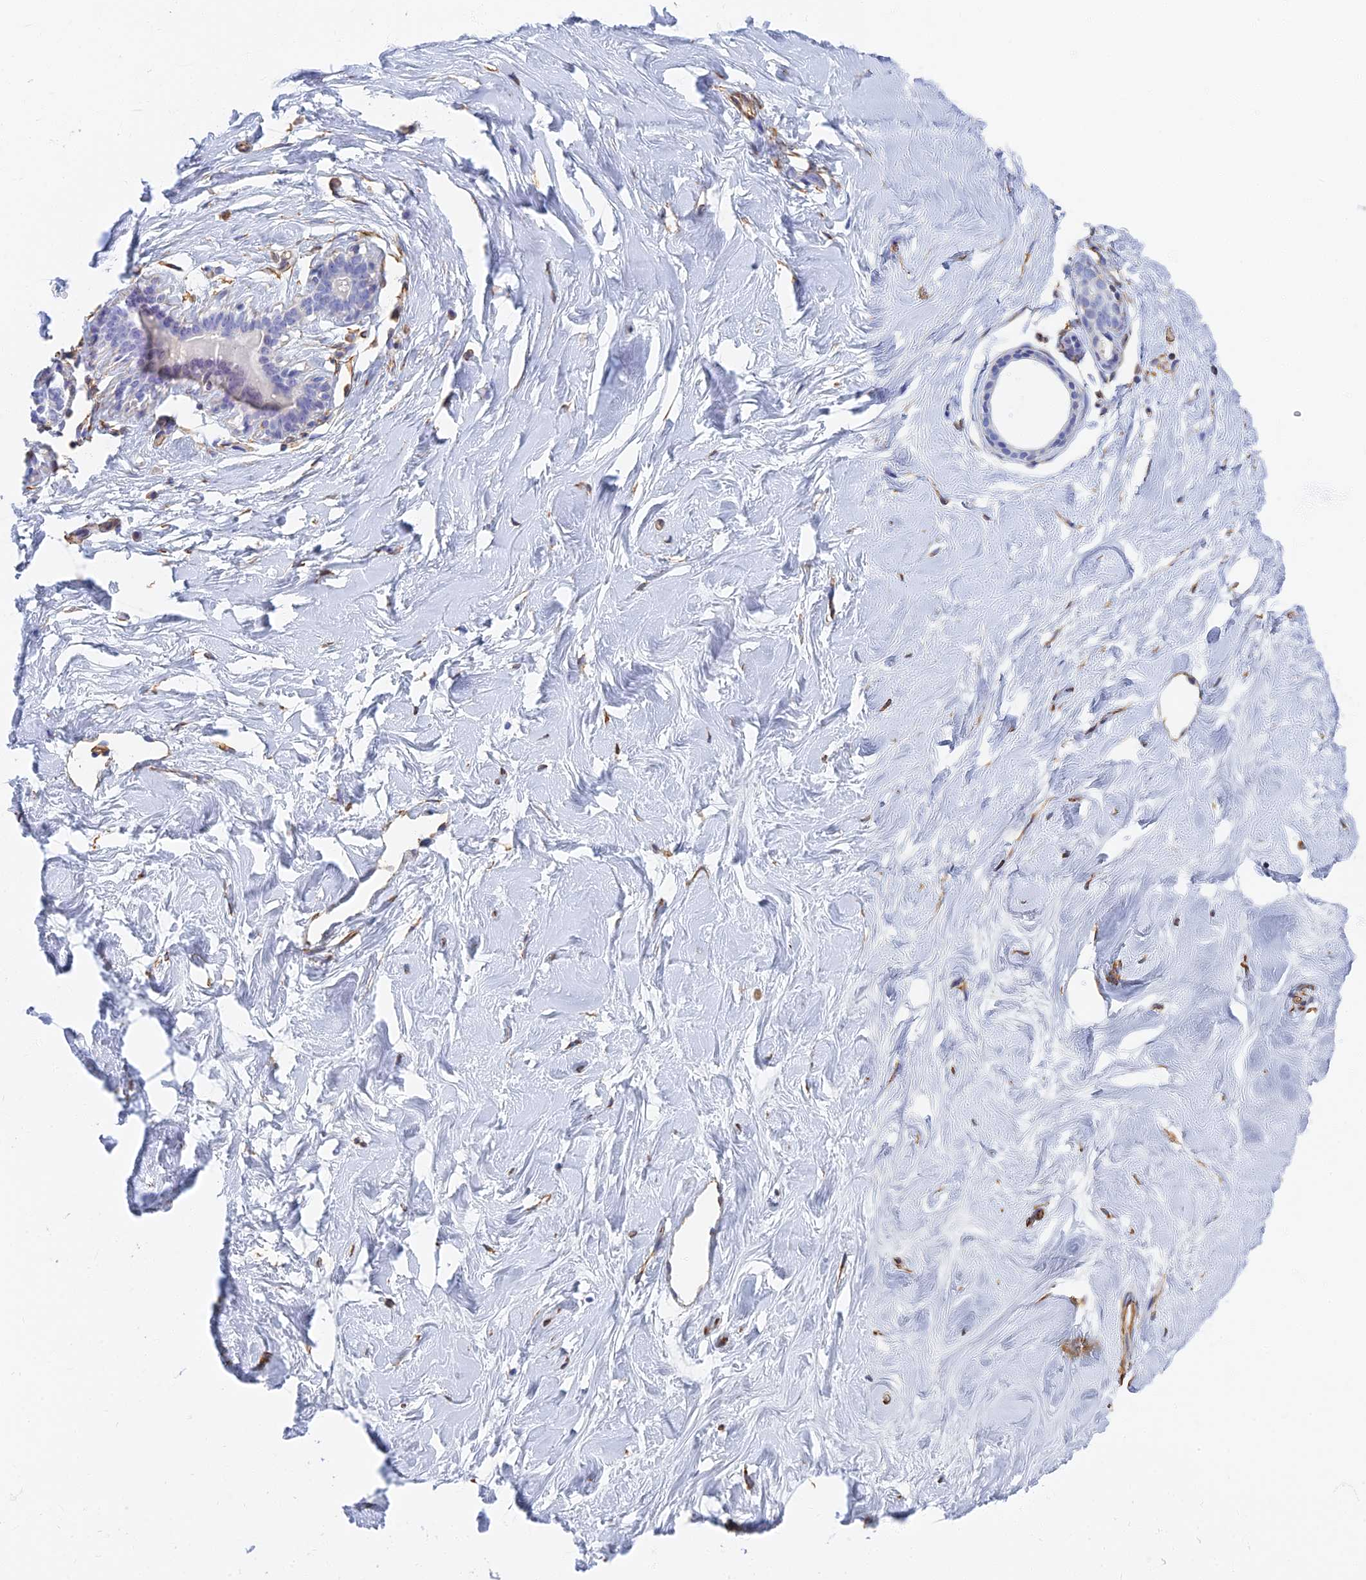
{"staining": {"intensity": "negative", "quantity": "none", "location": "none"}, "tissue": "breast", "cell_type": "Adipocytes", "image_type": "normal", "snomed": [{"axis": "morphology", "description": "Normal tissue, NOS"}, {"axis": "morphology", "description": "Adenoma, NOS"}, {"axis": "topography", "description": "Breast"}], "caption": "A histopathology image of human breast is negative for staining in adipocytes. (Stains: DAB immunohistochemistry with hematoxylin counter stain, Microscopy: brightfield microscopy at high magnification).", "gene": "RMC1", "patient": {"sex": "female", "age": 23}}